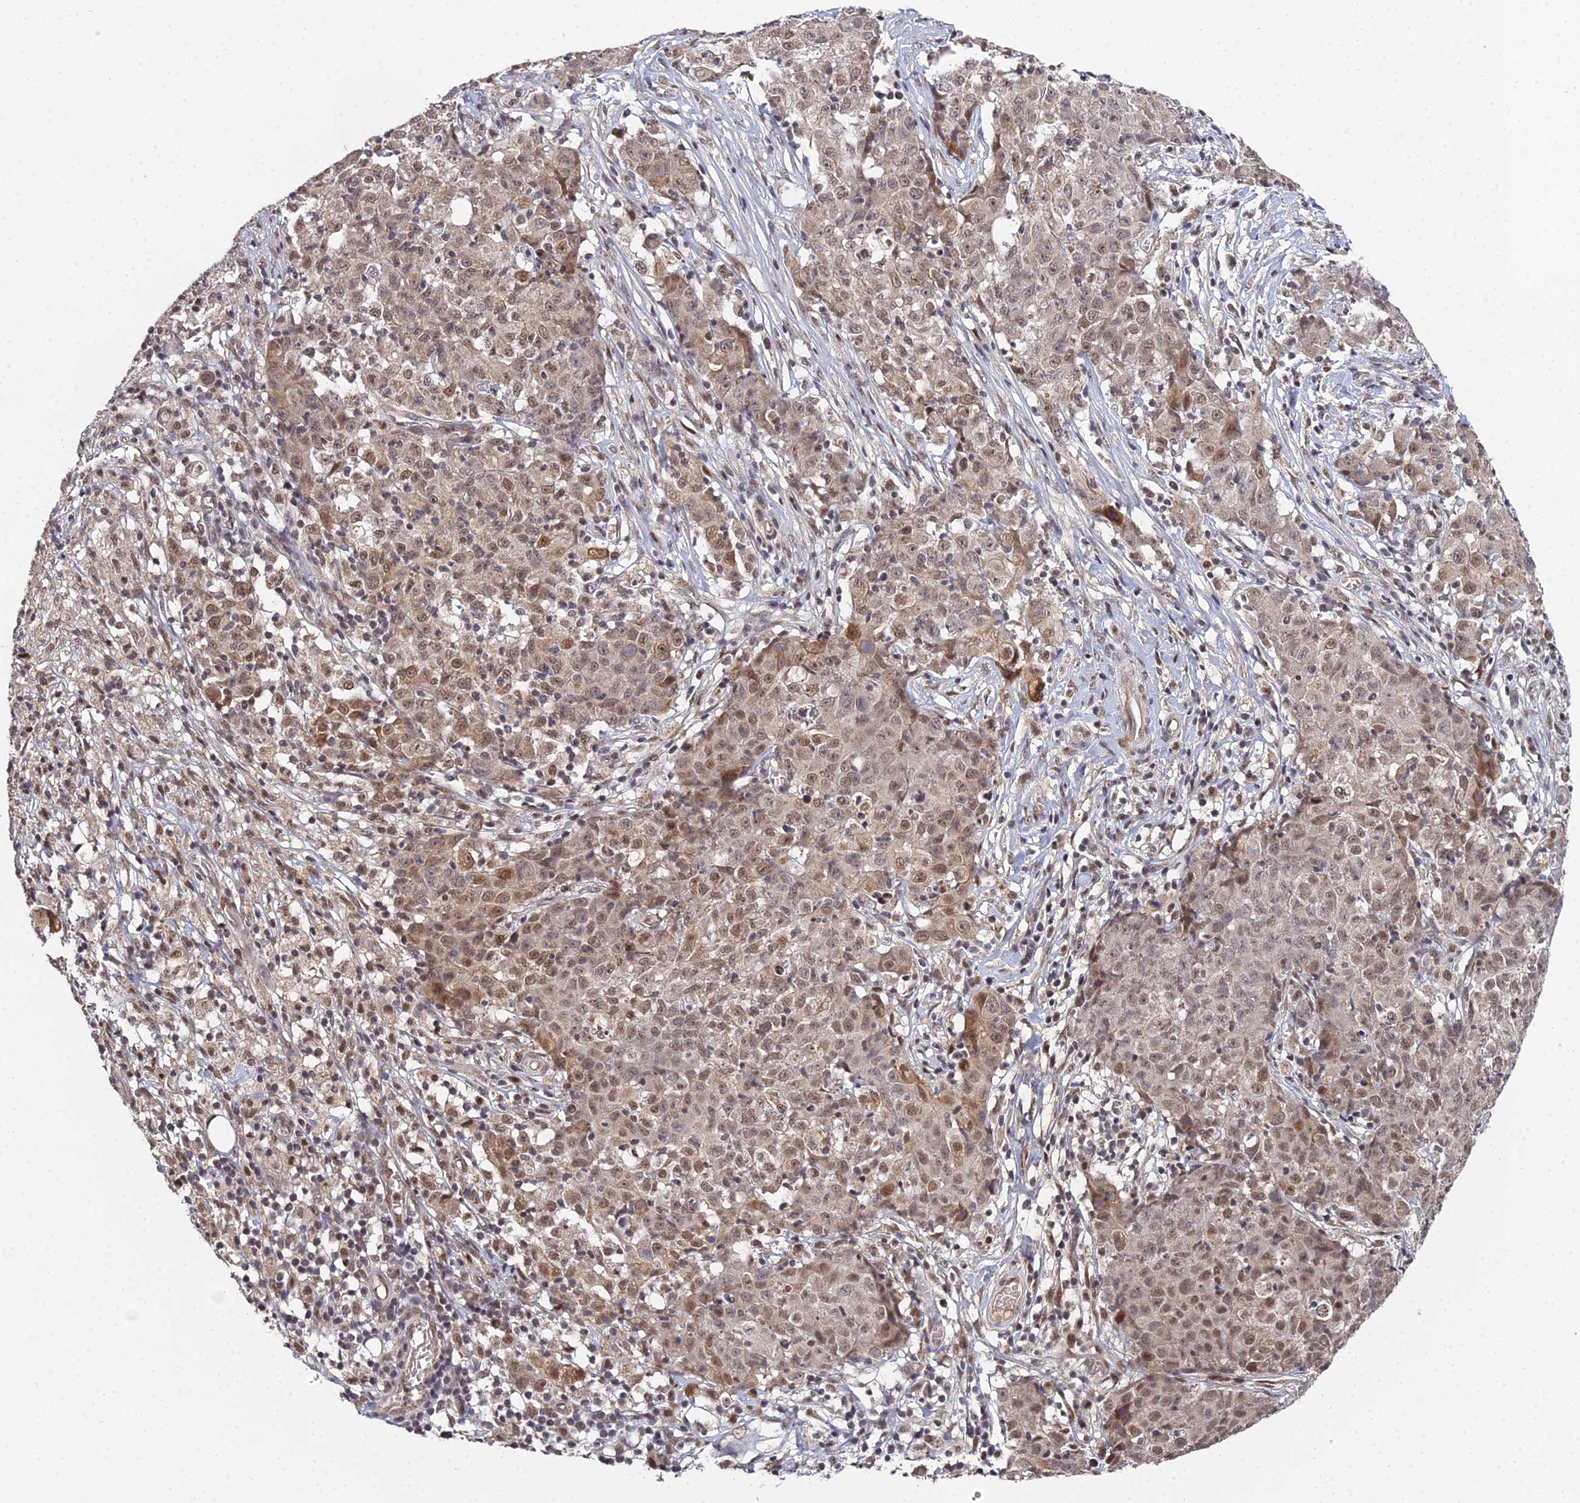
{"staining": {"intensity": "moderate", "quantity": ">75%", "location": "cytoplasmic/membranous,nuclear"}, "tissue": "ovarian cancer", "cell_type": "Tumor cells", "image_type": "cancer", "snomed": [{"axis": "morphology", "description": "Carcinoma, endometroid"}, {"axis": "topography", "description": "Ovary"}], "caption": "This histopathology image demonstrates immunohistochemistry staining of ovarian cancer (endometroid carcinoma), with medium moderate cytoplasmic/membranous and nuclear expression in approximately >75% of tumor cells.", "gene": "ERCC5", "patient": {"sex": "female", "age": 42}}